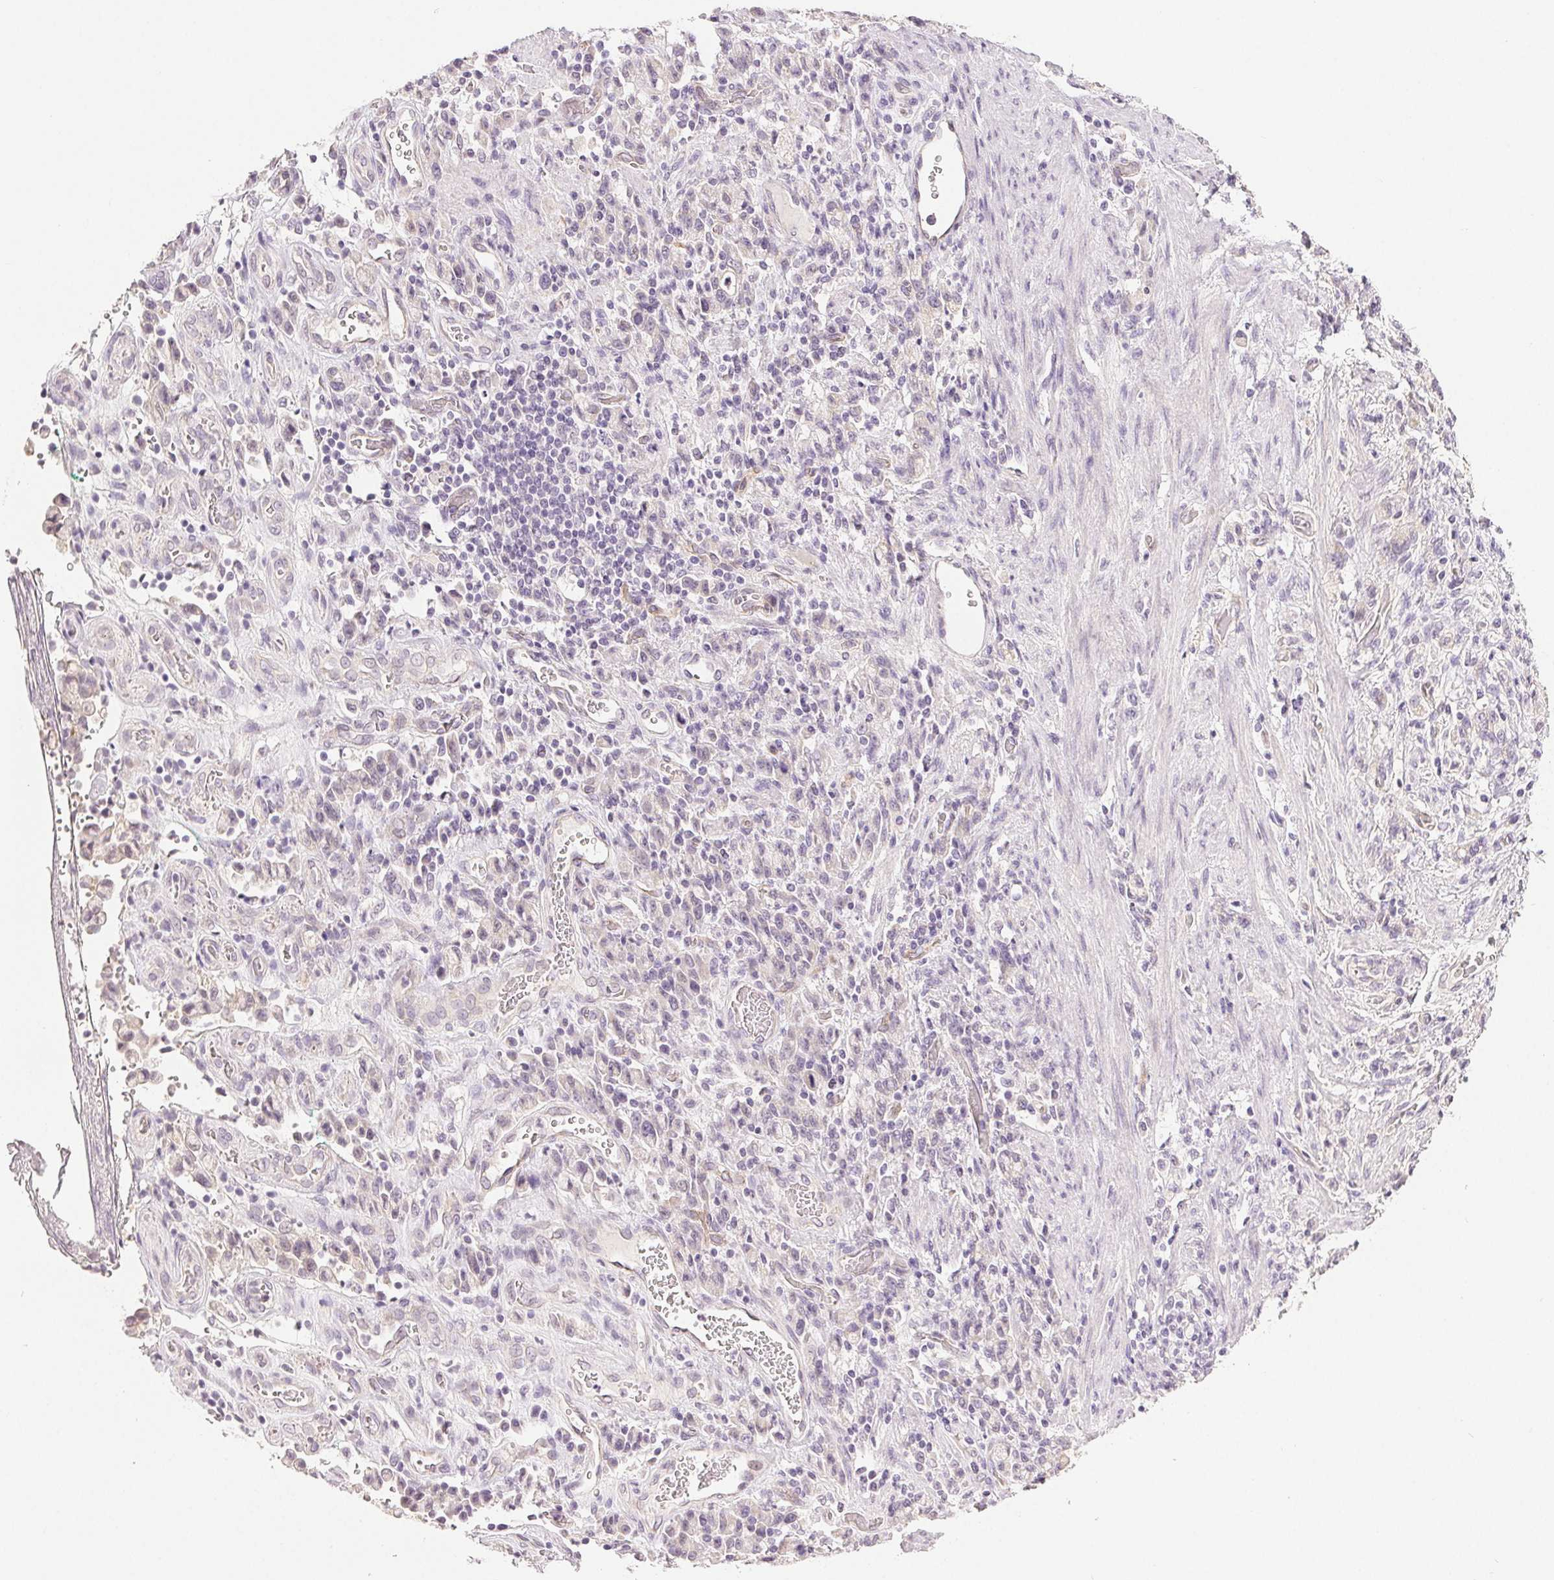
{"staining": {"intensity": "negative", "quantity": "none", "location": "none"}, "tissue": "stomach cancer", "cell_type": "Tumor cells", "image_type": "cancer", "snomed": [{"axis": "morphology", "description": "Adenocarcinoma, NOS"}, {"axis": "topography", "description": "Stomach"}], "caption": "Stomach adenocarcinoma was stained to show a protein in brown. There is no significant positivity in tumor cells.", "gene": "PLCB1", "patient": {"sex": "male", "age": 77}}